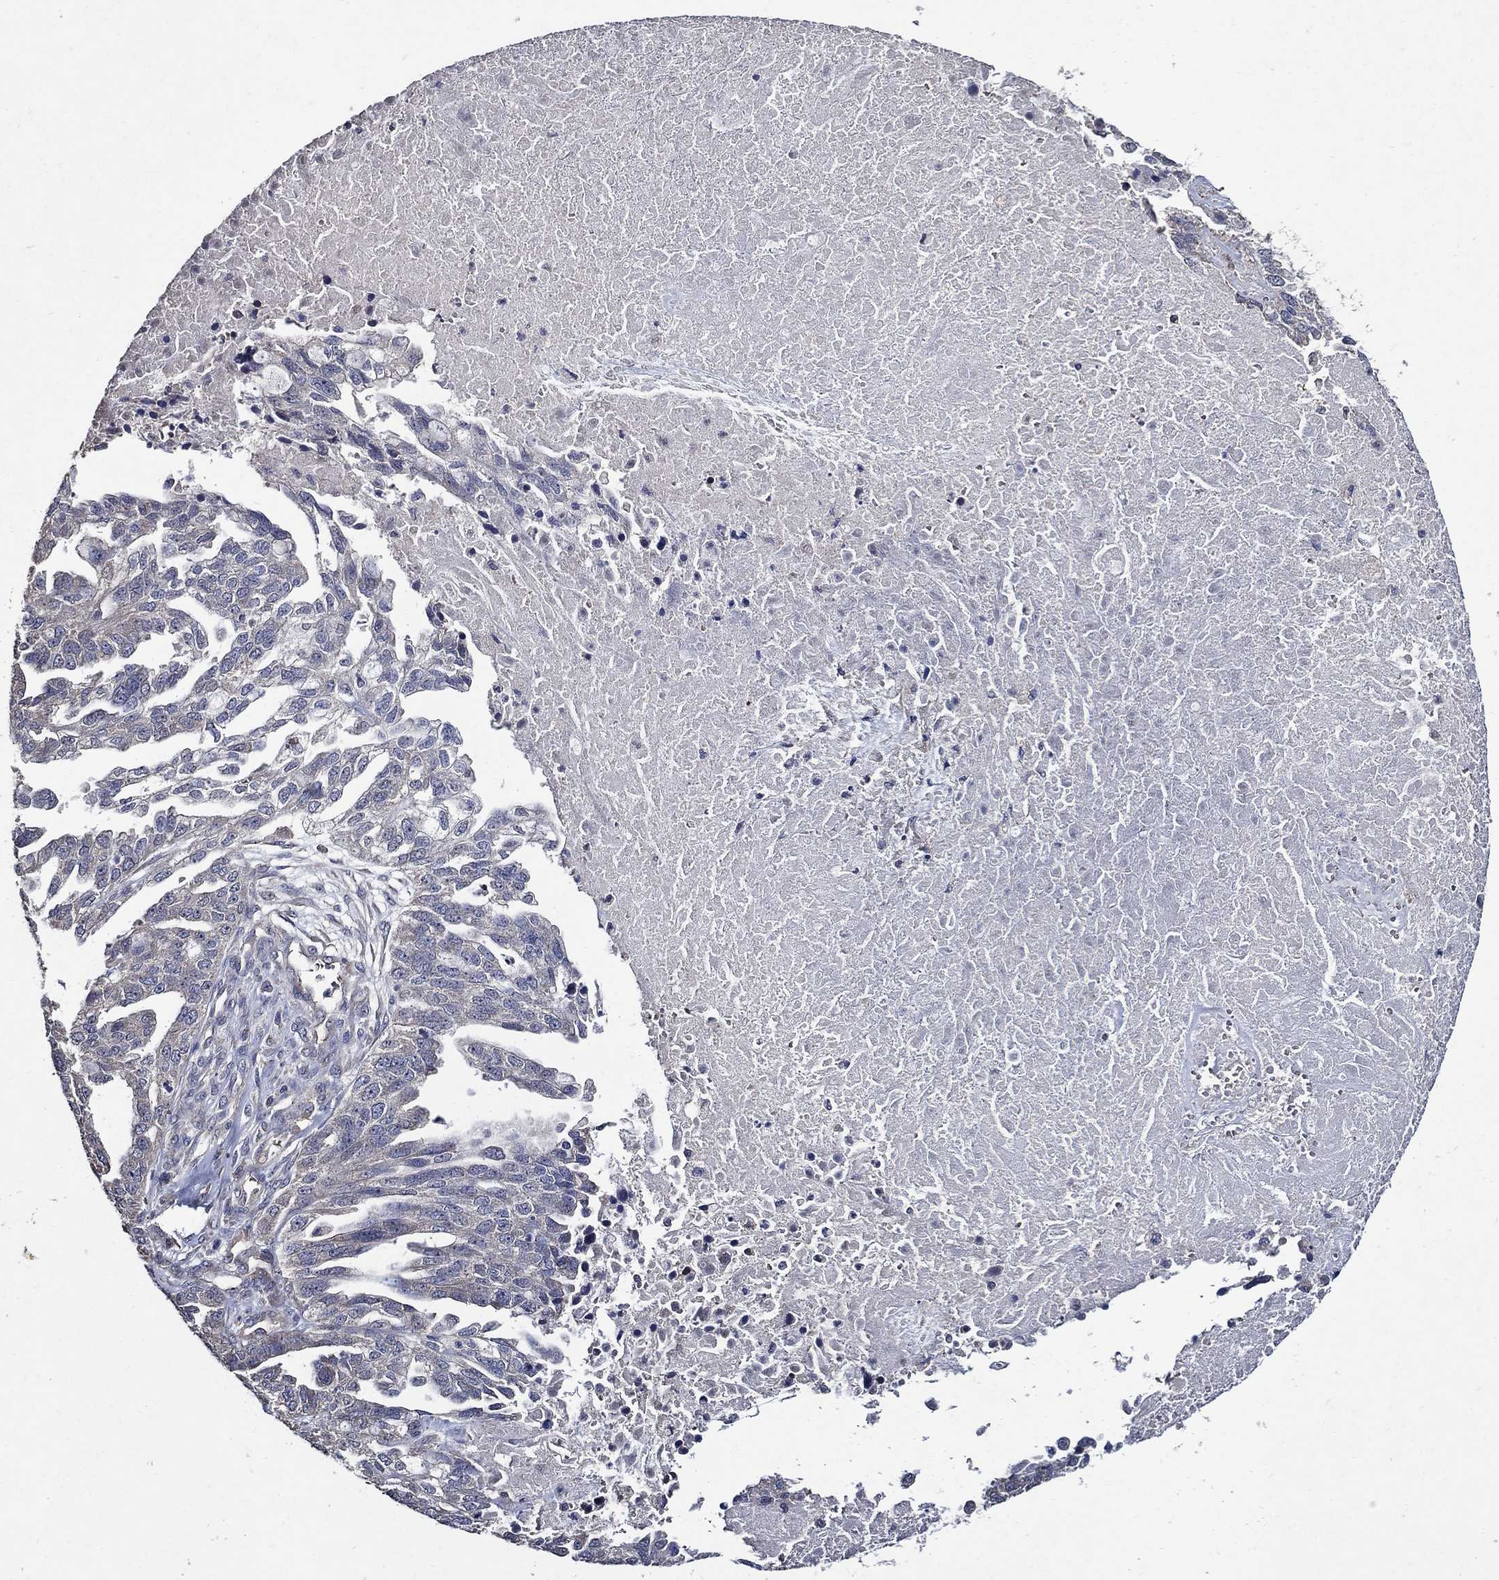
{"staining": {"intensity": "negative", "quantity": "none", "location": "none"}, "tissue": "ovarian cancer", "cell_type": "Tumor cells", "image_type": "cancer", "snomed": [{"axis": "morphology", "description": "Cystadenocarcinoma, serous, NOS"}, {"axis": "topography", "description": "Ovary"}], "caption": "Immunohistochemistry (IHC) photomicrograph of neoplastic tissue: ovarian cancer stained with DAB (3,3'-diaminobenzidine) exhibits no significant protein positivity in tumor cells.", "gene": "HAP1", "patient": {"sex": "female", "age": 51}}